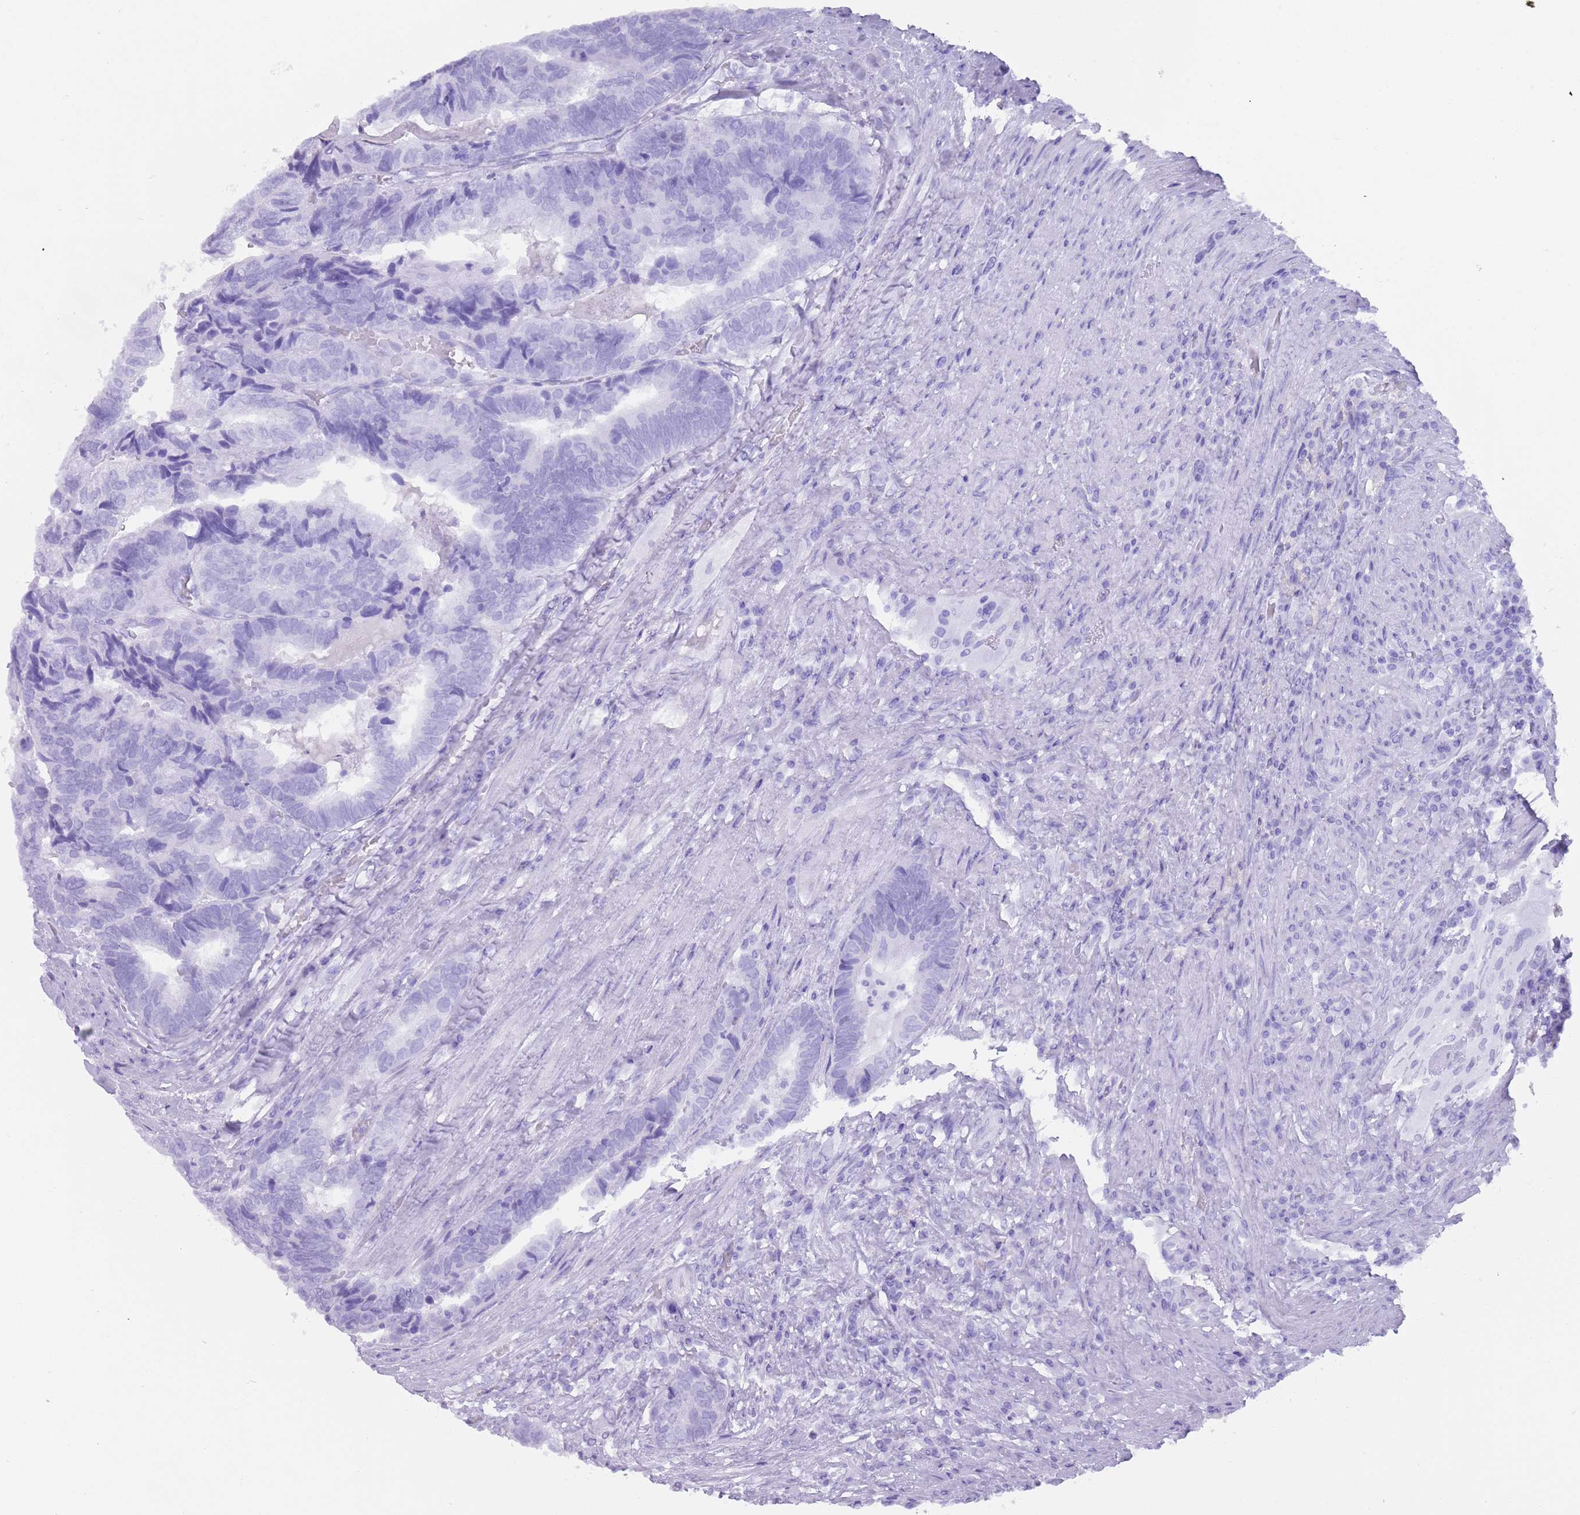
{"staining": {"intensity": "negative", "quantity": "none", "location": "none"}, "tissue": "colorectal cancer", "cell_type": "Tumor cells", "image_type": "cancer", "snomed": [{"axis": "morphology", "description": "Adenocarcinoma, NOS"}, {"axis": "topography", "description": "Colon"}], "caption": "Colorectal cancer was stained to show a protein in brown. There is no significant expression in tumor cells. (DAB IHC, high magnification).", "gene": "MYADML2", "patient": {"sex": "female", "age": 67}}